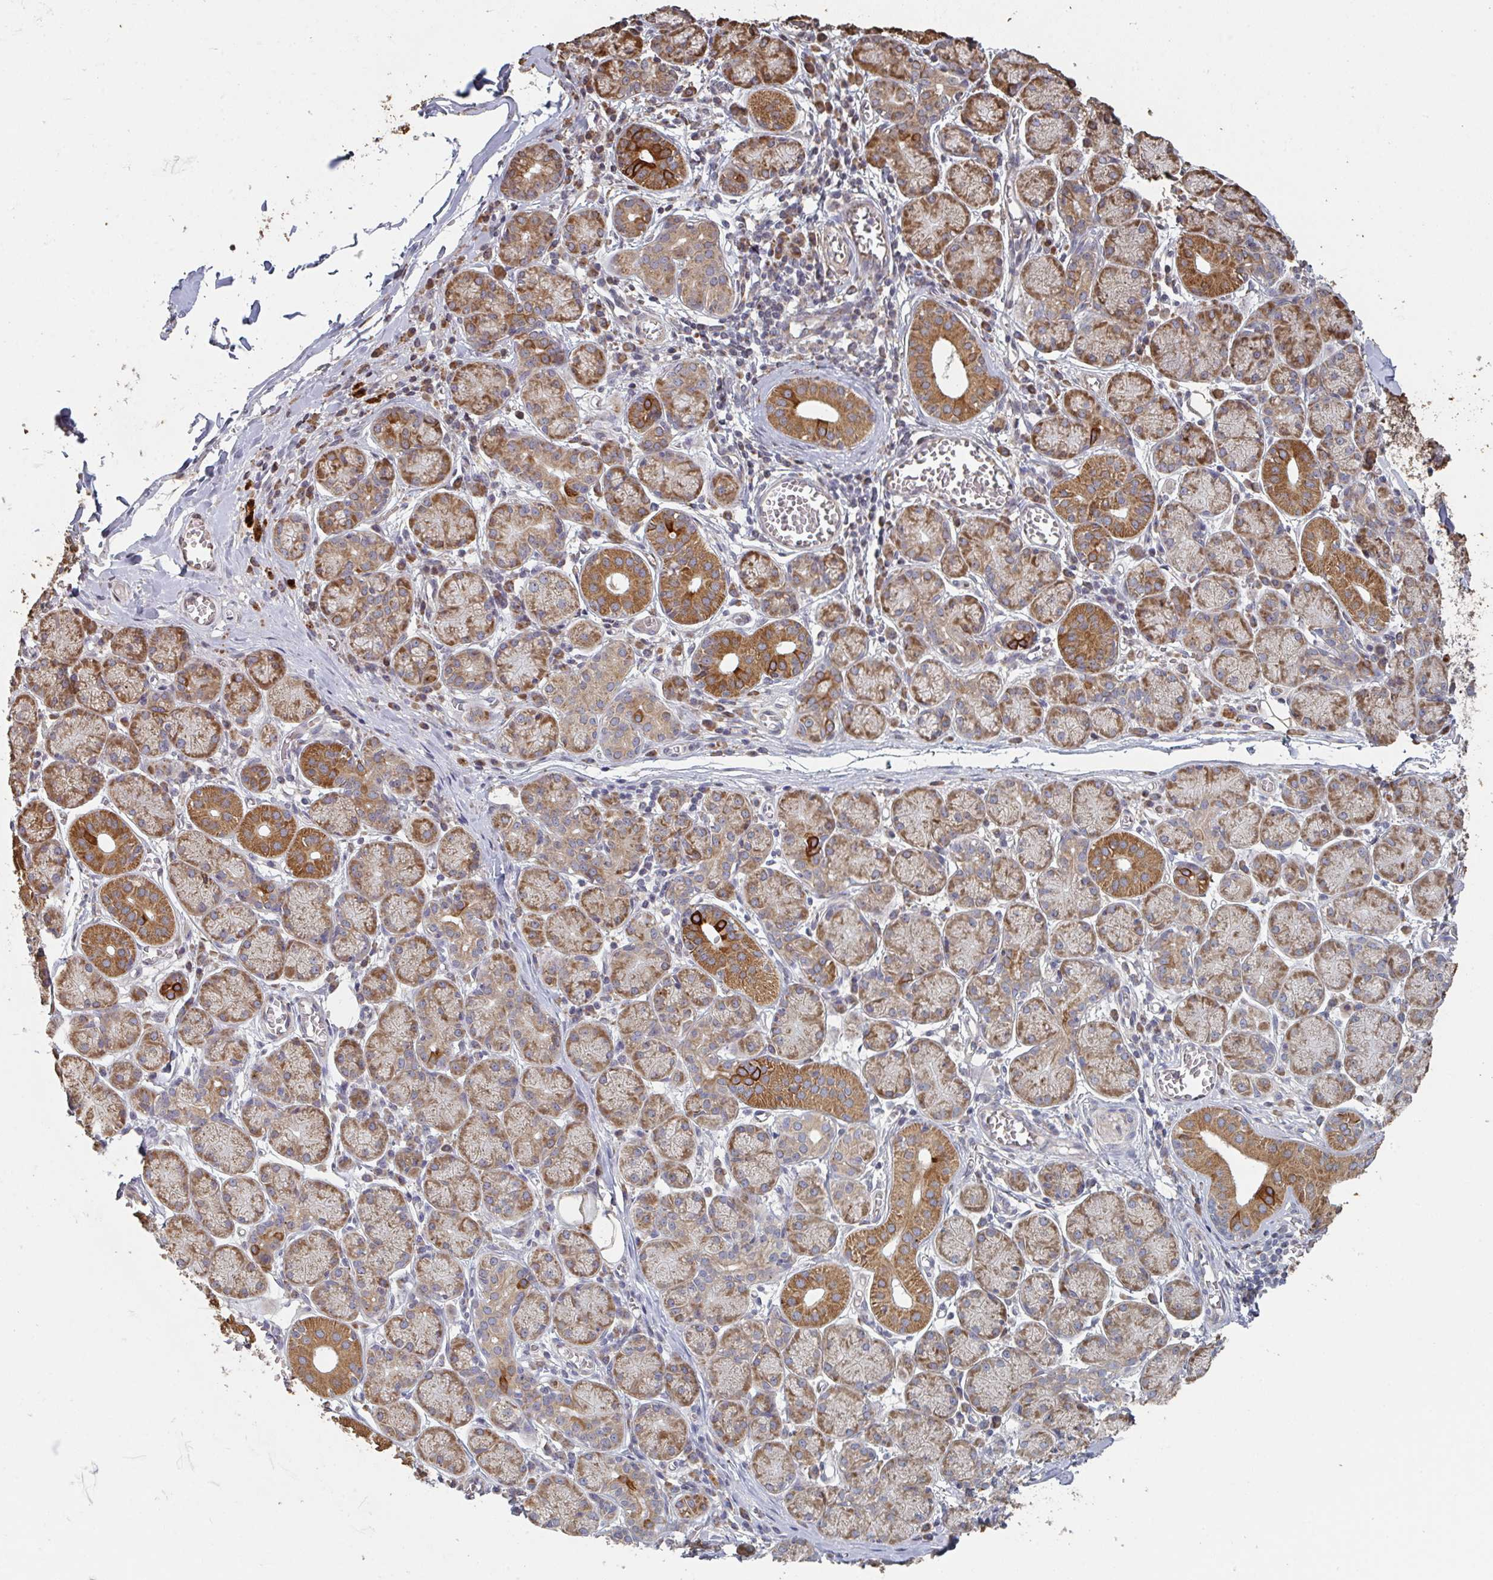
{"staining": {"intensity": "strong", "quantity": "25%-75%", "location": "cytoplasmic/membranous,nuclear"}, "tissue": "salivary gland", "cell_type": "Glandular cells", "image_type": "normal", "snomed": [{"axis": "morphology", "description": "Normal tissue, NOS"}, {"axis": "topography", "description": "Salivary gland"}], "caption": "Human salivary gland stained with a brown dye demonstrates strong cytoplasmic/membranous,nuclear positive staining in about 25%-75% of glandular cells.", "gene": "ELOVL1", "patient": {"sex": "female", "age": 24}}